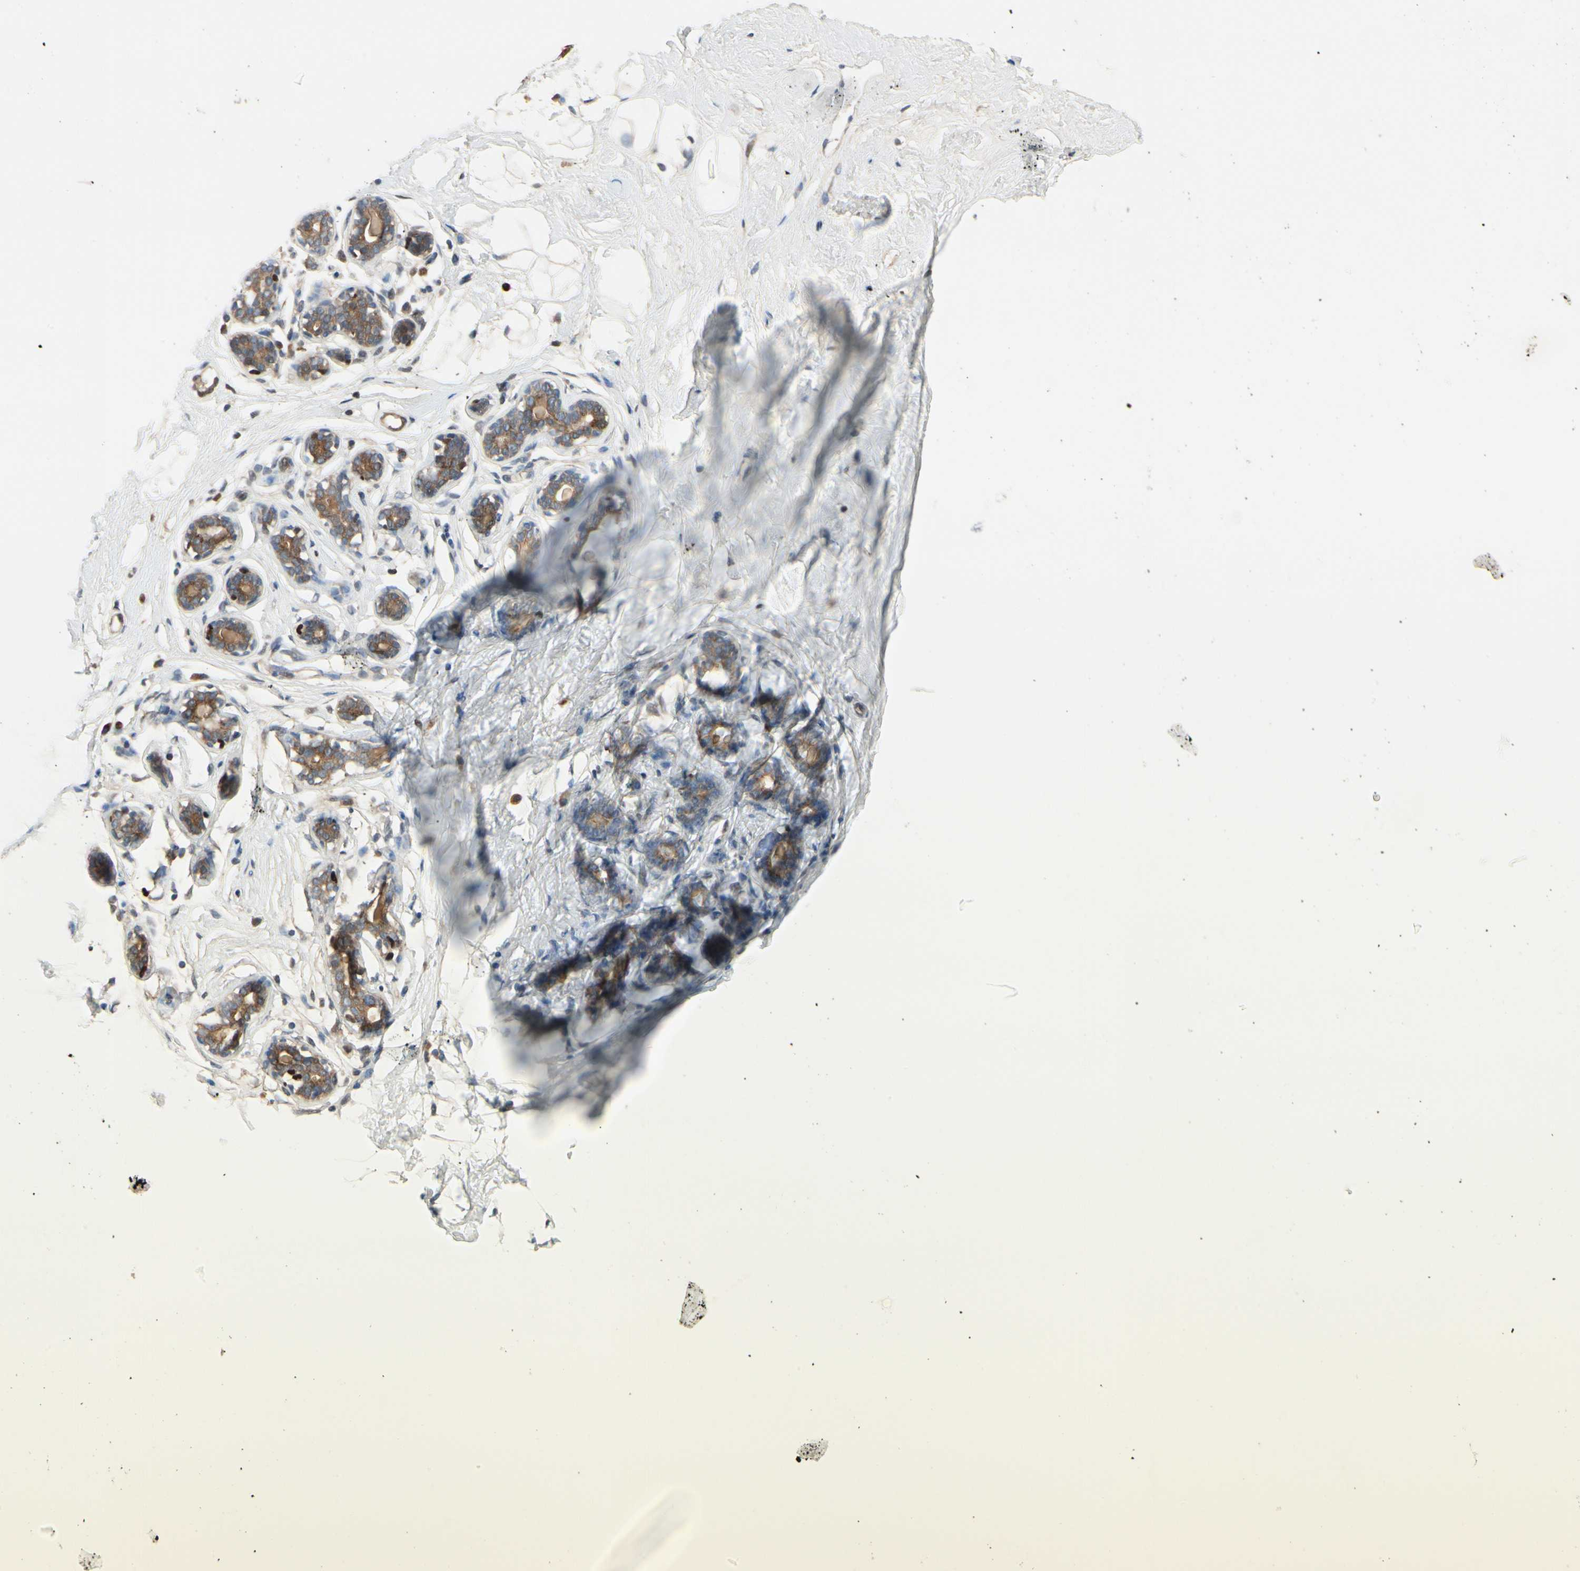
{"staining": {"intensity": "negative", "quantity": "none", "location": "none"}, "tissue": "breast", "cell_type": "Adipocytes", "image_type": "normal", "snomed": [{"axis": "morphology", "description": "Normal tissue, NOS"}, {"axis": "topography", "description": "Breast"}], "caption": "Adipocytes are negative for protein expression in benign human breast.", "gene": "CGREF1", "patient": {"sex": "female", "age": 23}}